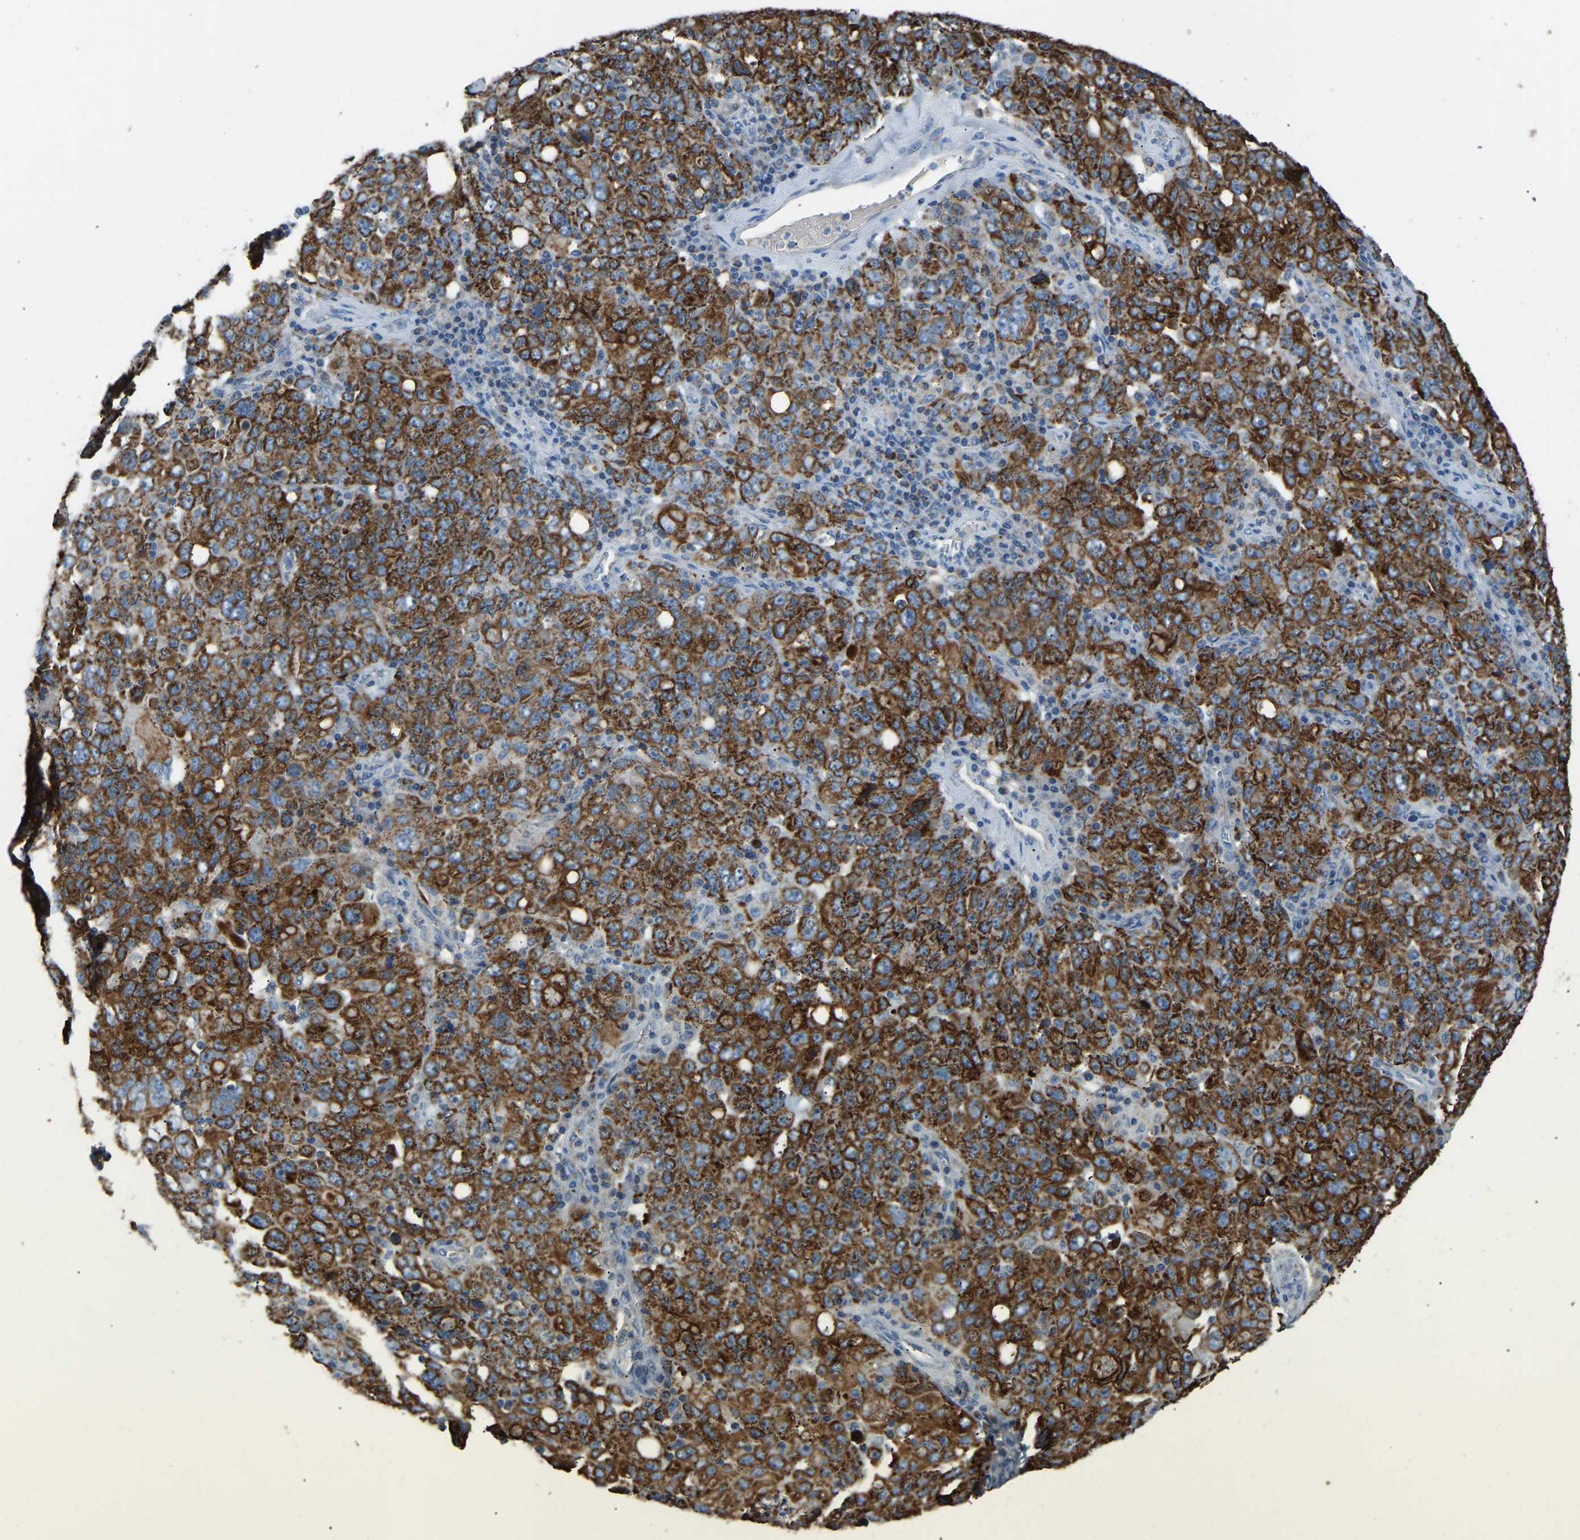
{"staining": {"intensity": "strong", "quantity": ">75%", "location": "cytoplasmic/membranous"}, "tissue": "ovarian cancer", "cell_type": "Tumor cells", "image_type": "cancer", "snomed": [{"axis": "morphology", "description": "Carcinoma, endometroid"}, {"axis": "topography", "description": "Ovary"}], "caption": "The image shows immunohistochemical staining of ovarian cancer (endometroid carcinoma). There is strong cytoplasmic/membranous staining is present in about >75% of tumor cells.", "gene": "ZNF200", "patient": {"sex": "female", "age": 62}}